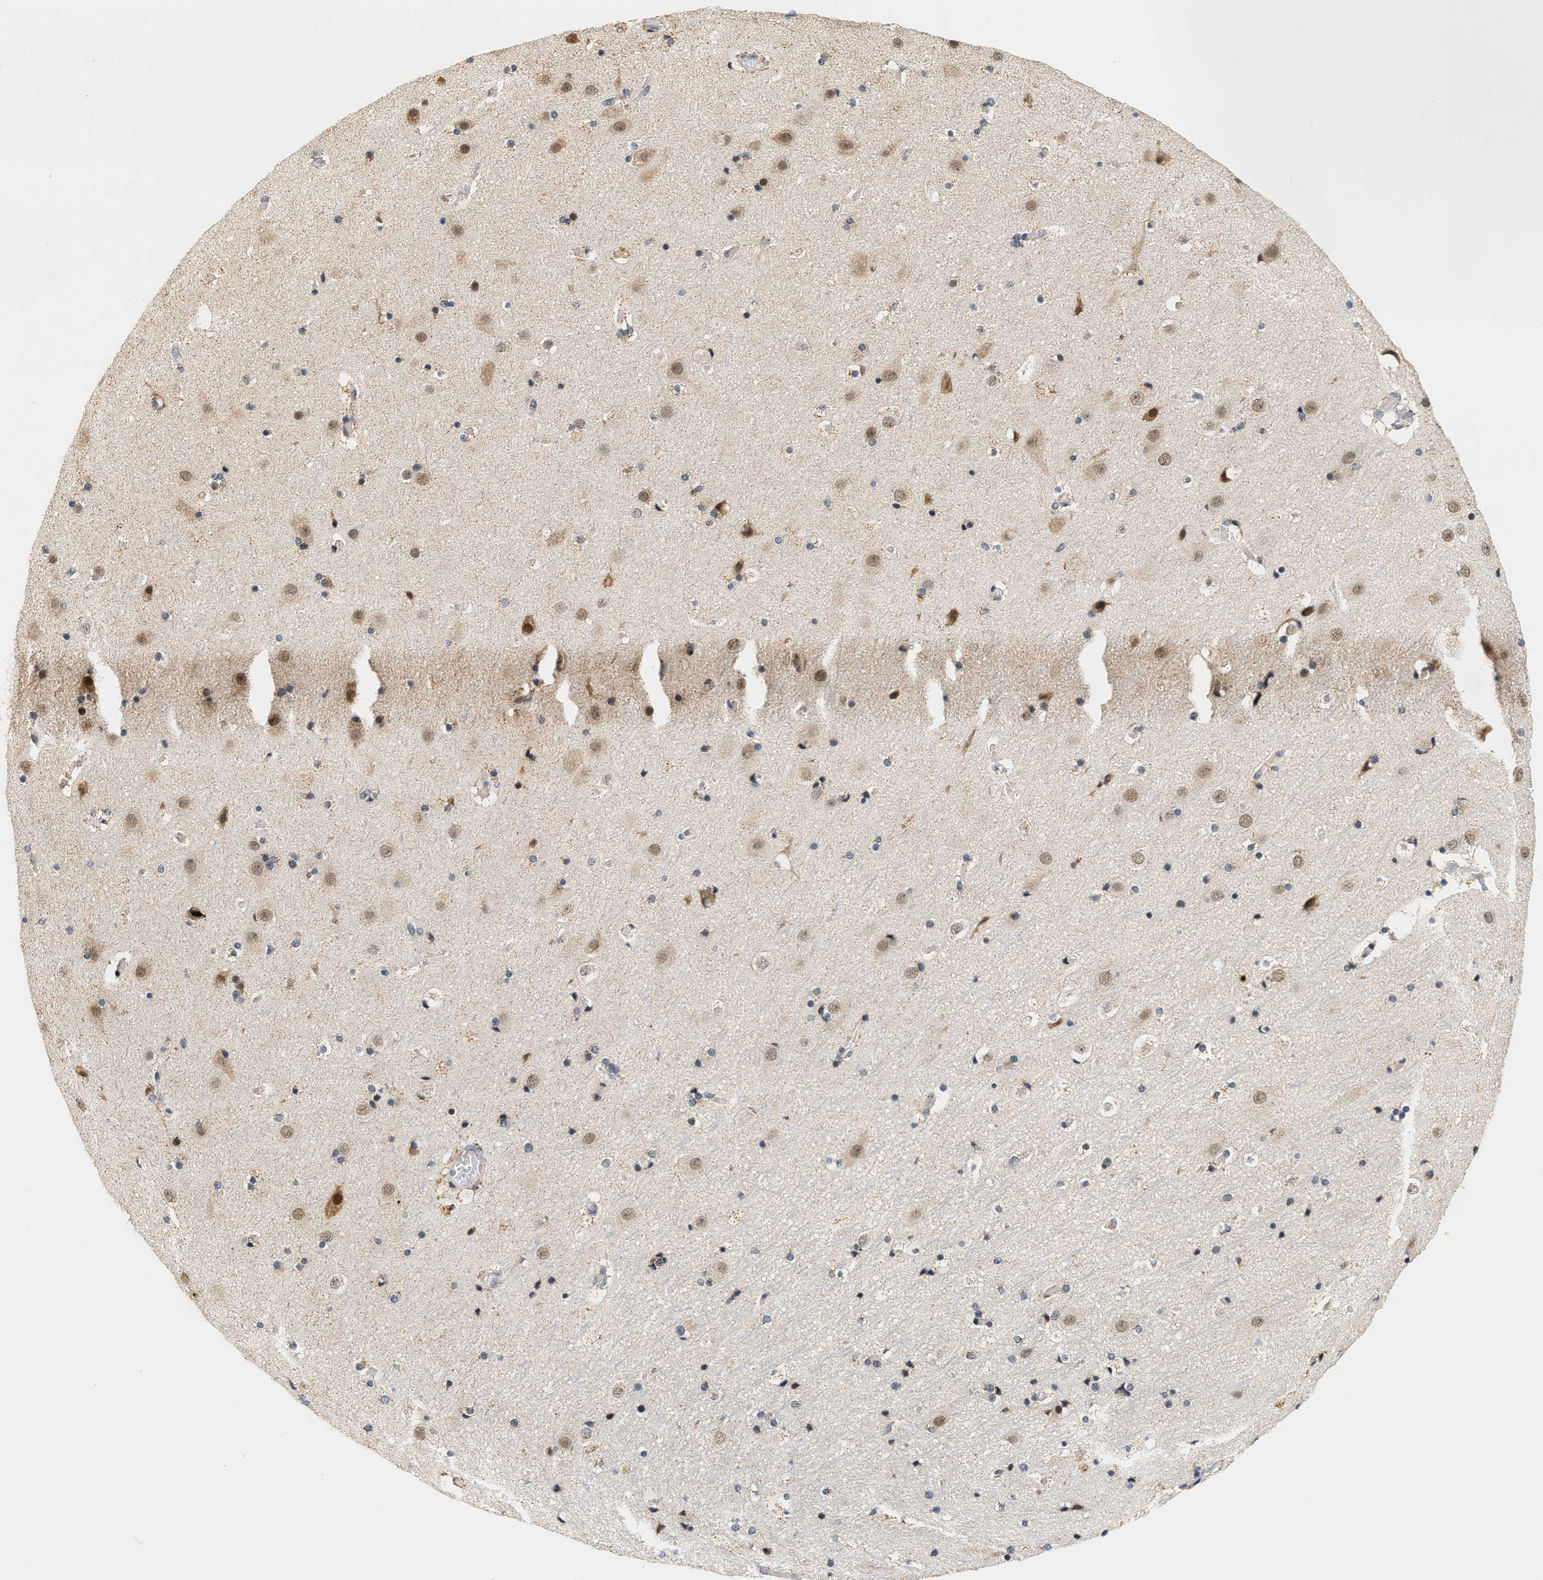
{"staining": {"intensity": "negative", "quantity": "none", "location": "none"}, "tissue": "cerebral cortex", "cell_type": "Endothelial cells", "image_type": "normal", "snomed": [{"axis": "morphology", "description": "Normal tissue, NOS"}, {"axis": "topography", "description": "Cerebral cortex"}], "caption": "This is an immunohistochemistry photomicrograph of benign cerebral cortex. There is no positivity in endothelial cells.", "gene": "GIGYF1", "patient": {"sex": "male", "age": 57}}